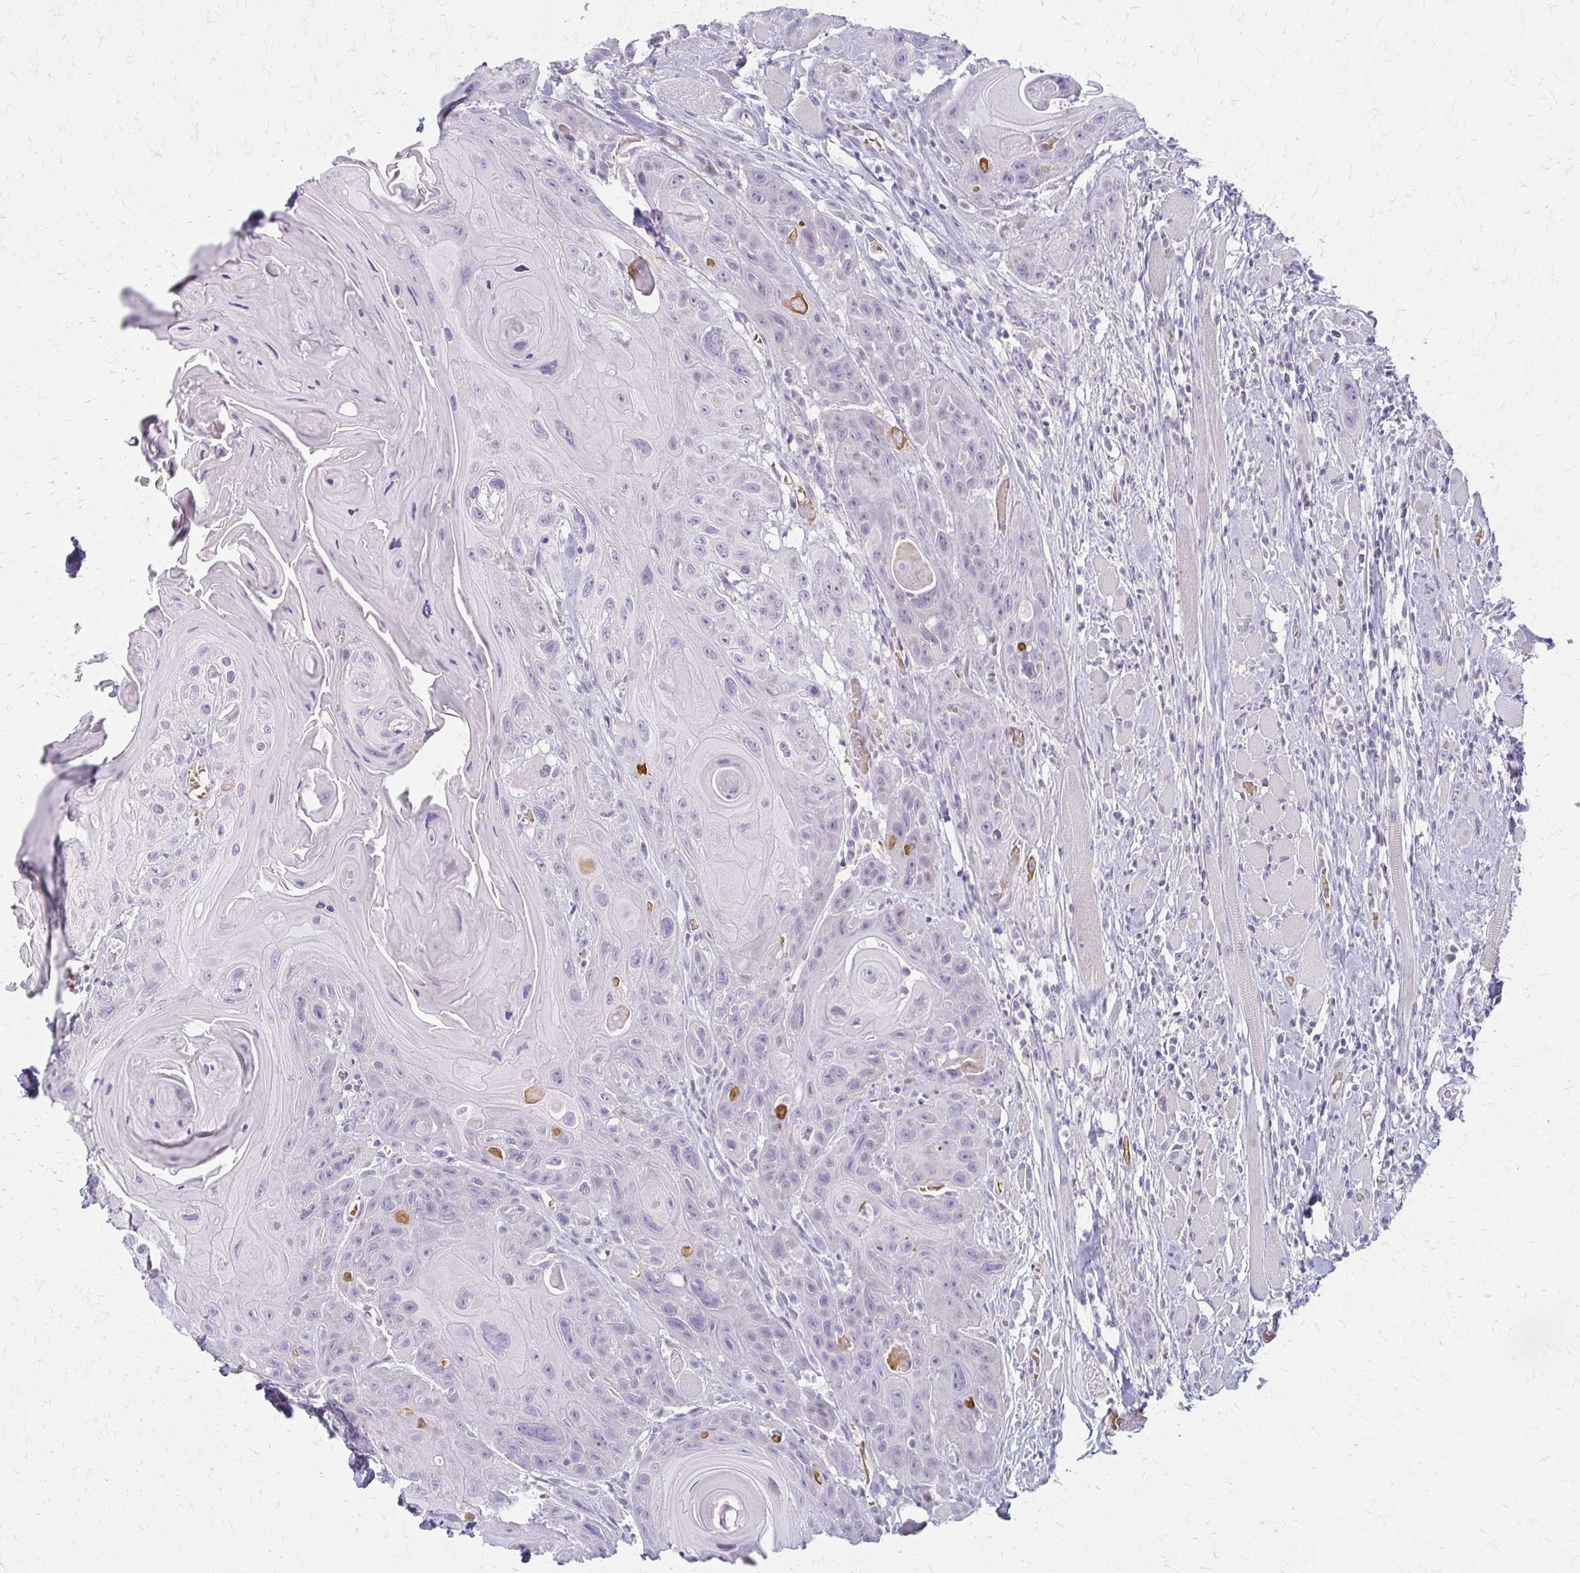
{"staining": {"intensity": "negative", "quantity": "none", "location": "none"}, "tissue": "head and neck cancer", "cell_type": "Tumor cells", "image_type": "cancer", "snomed": [{"axis": "morphology", "description": "Squamous cell carcinoma, NOS"}, {"axis": "topography", "description": "Head-Neck"}], "caption": "An image of human head and neck cancer (squamous cell carcinoma) is negative for staining in tumor cells.", "gene": "ACP5", "patient": {"sex": "female", "age": 59}}